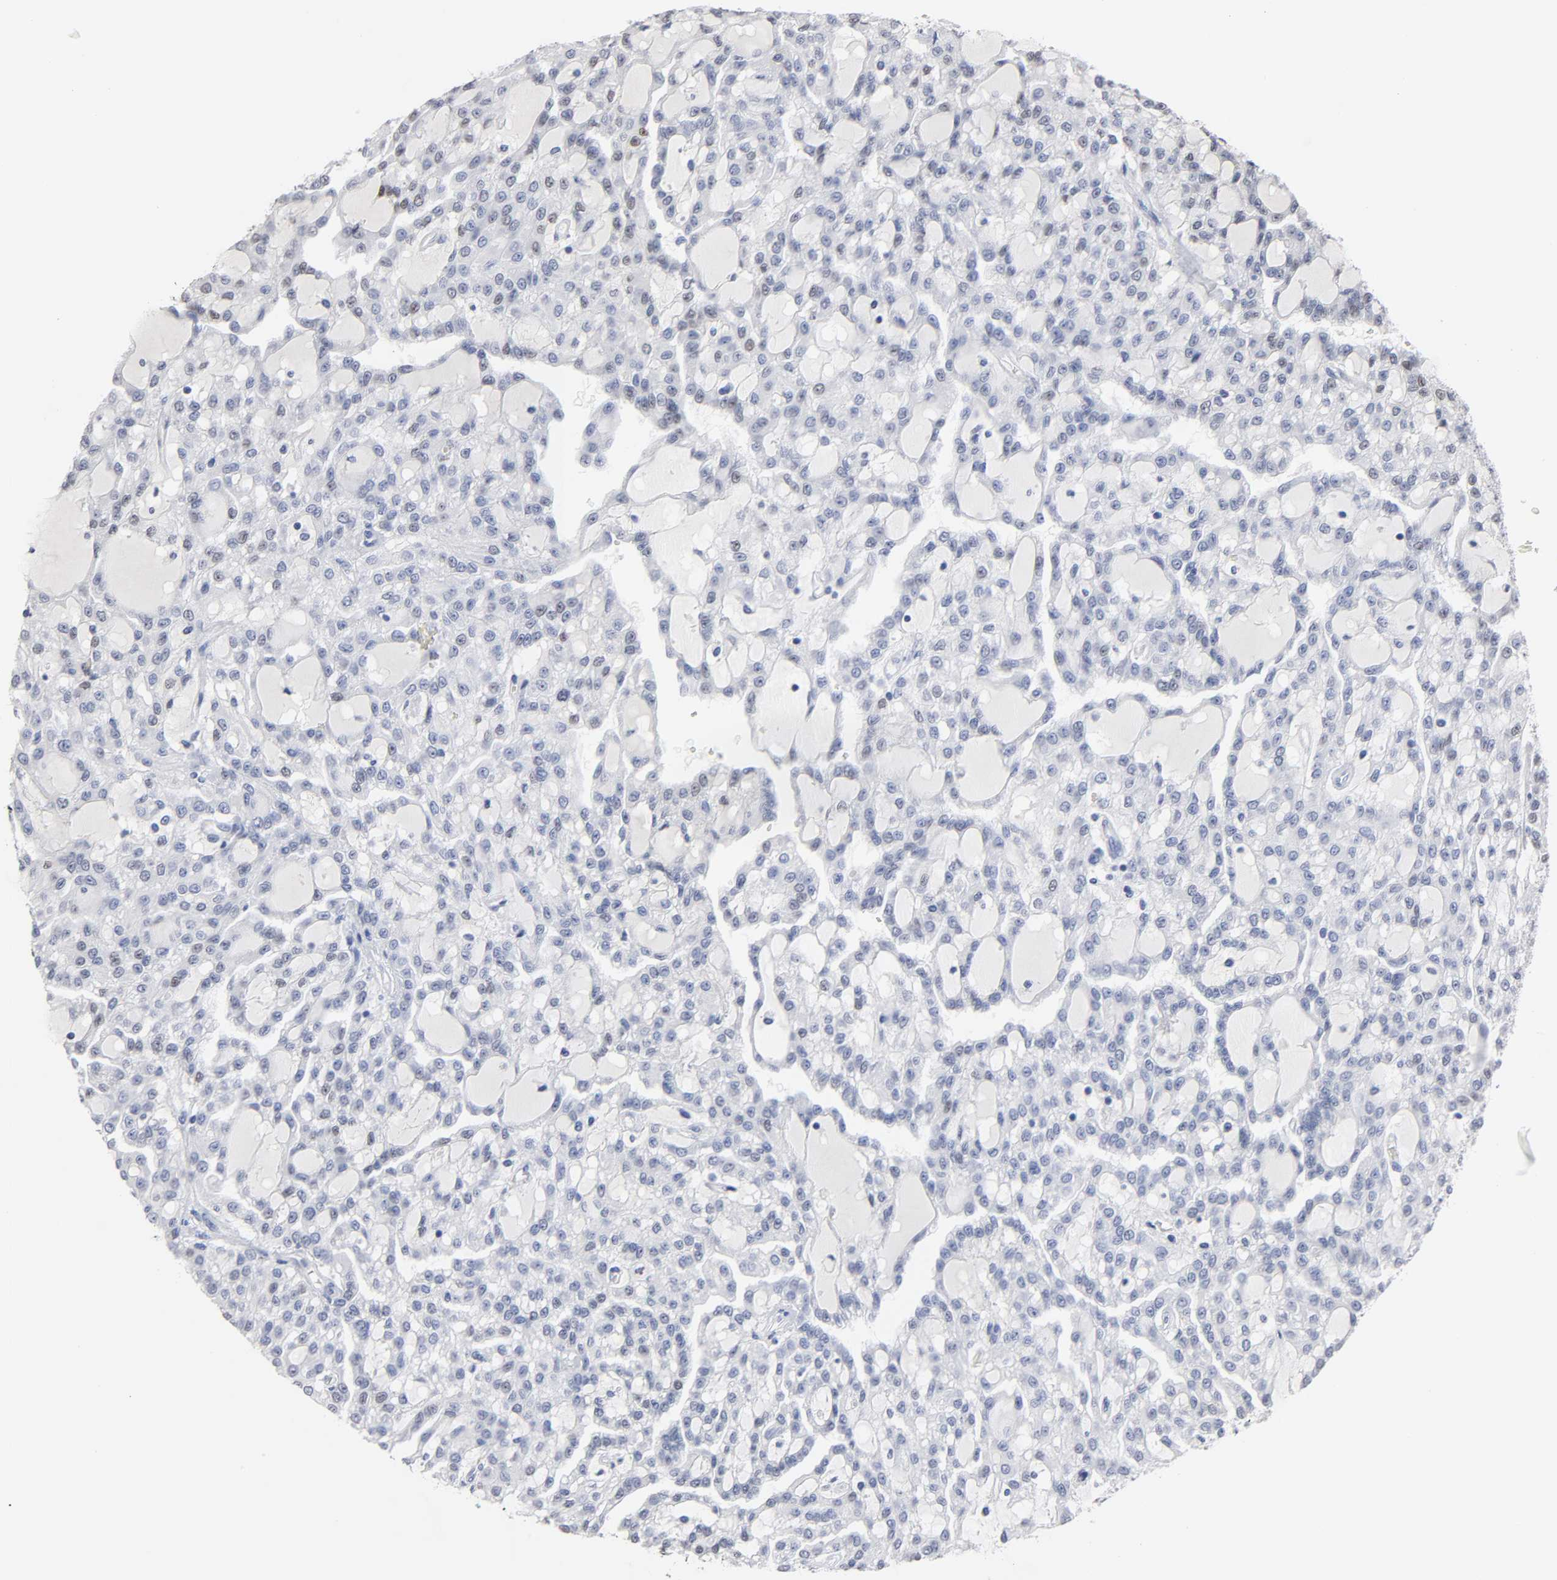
{"staining": {"intensity": "moderate", "quantity": "<25%", "location": "nuclear"}, "tissue": "renal cancer", "cell_type": "Tumor cells", "image_type": "cancer", "snomed": [{"axis": "morphology", "description": "Adenocarcinoma, NOS"}, {"axis": "topography", "description": "Kidney"}], "caption": "Protein staining of adenocarcinoma (renal) tissue demonstrates moderate nuclear staining in approximately <25% of tumor cells.", "gene": "HNF4A", "patient": {"sex": "male", "age": 63}}